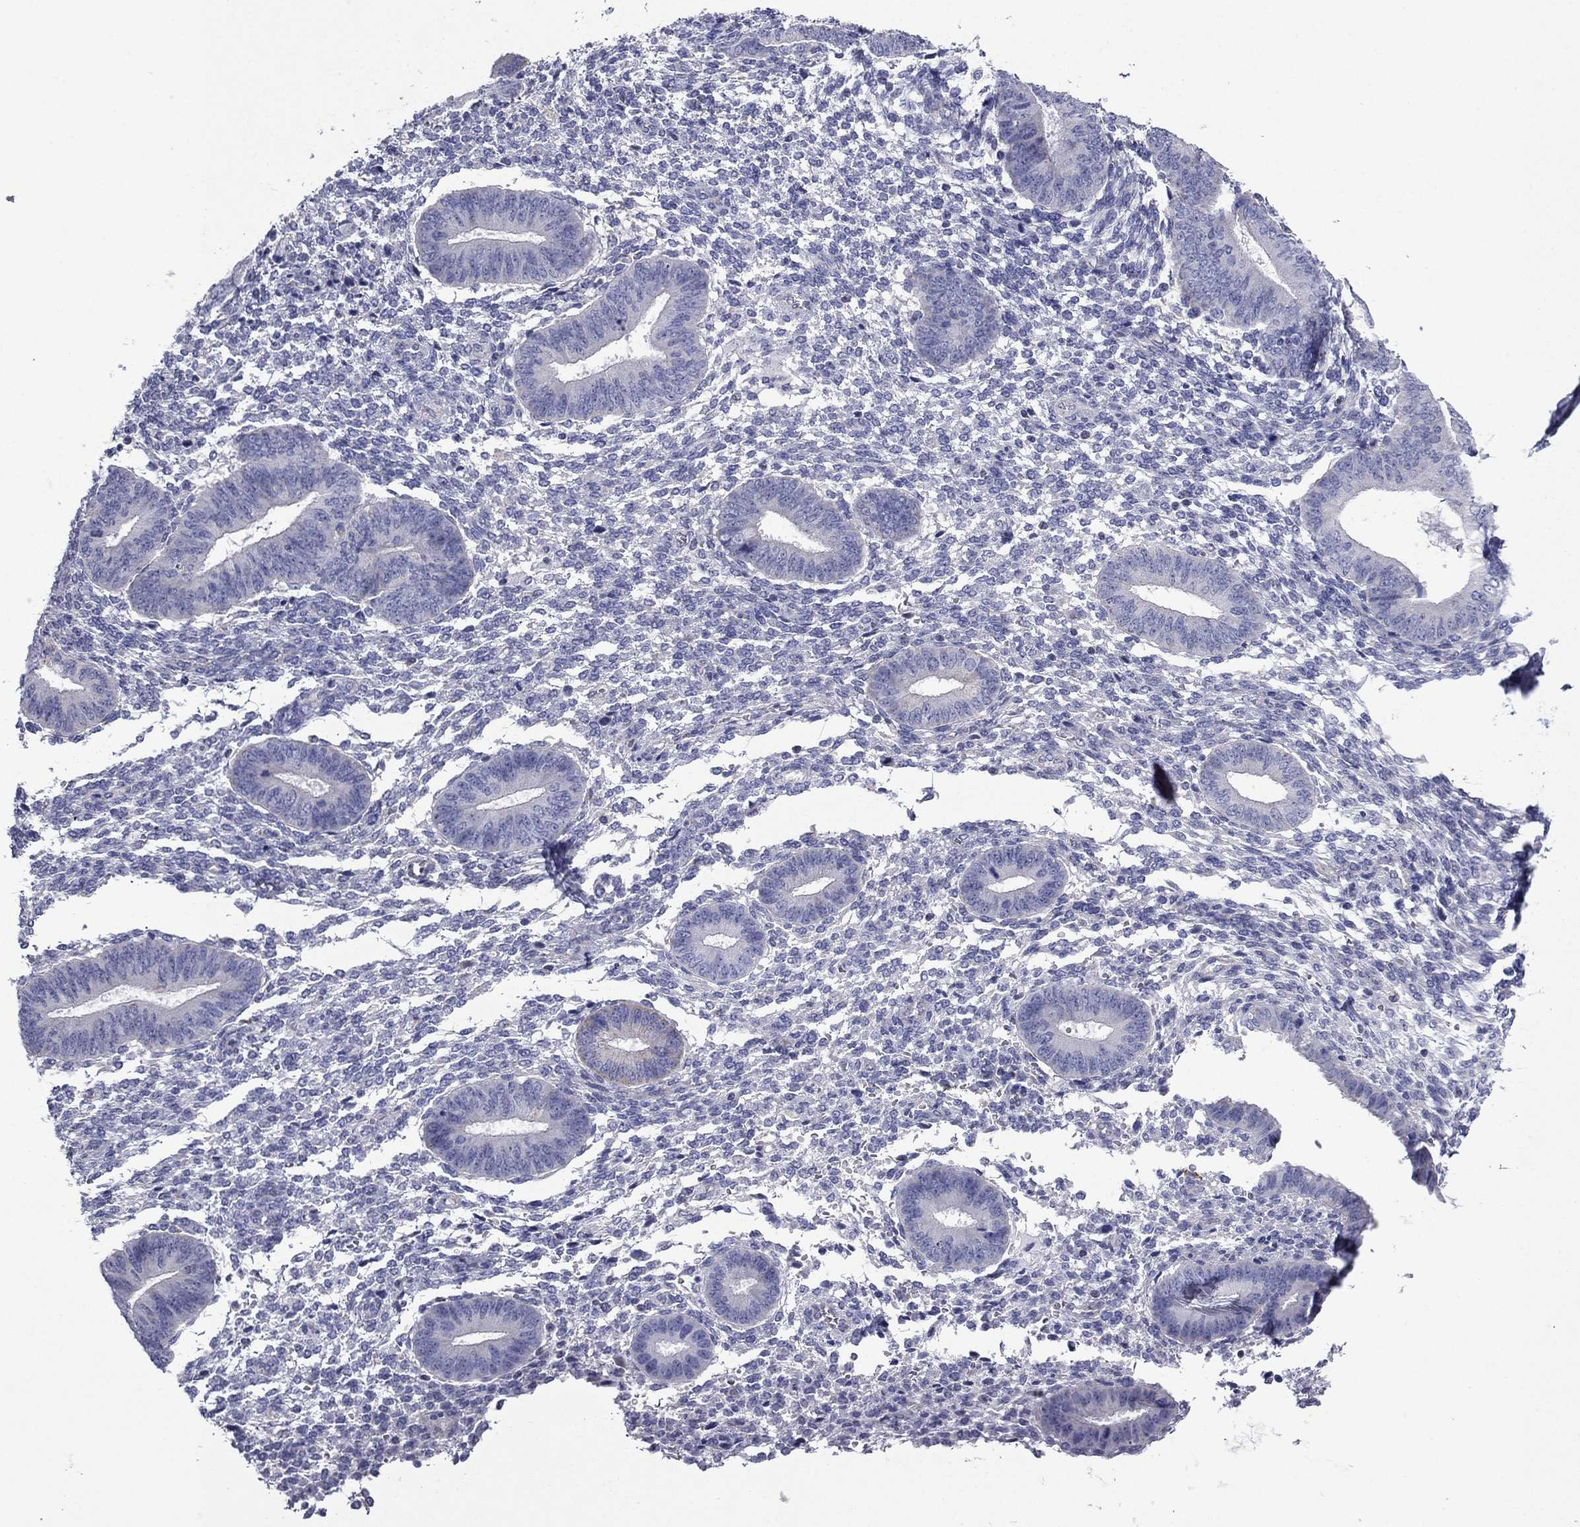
{"staining": {"intensity": "negative", "quantity": "none", "location": "none"}, "tissue": "endometrium", "cell_type": "Cells in endometrial stroma", "image_type": "normal", "snomed": [{"axis": "morphology", "description": "Normal tissue, NOS"}, {"axis": "topography", "description": "Endometrium"}], "caption": "A high-resolution image shows immunohistochemistry (IHC) staining of unremarkable endometrium, which demonstrates no significant positivity in cells in endometrial stroma.", "gene": "ACADSB", "patient": {"sex": "female", "age": 47}}